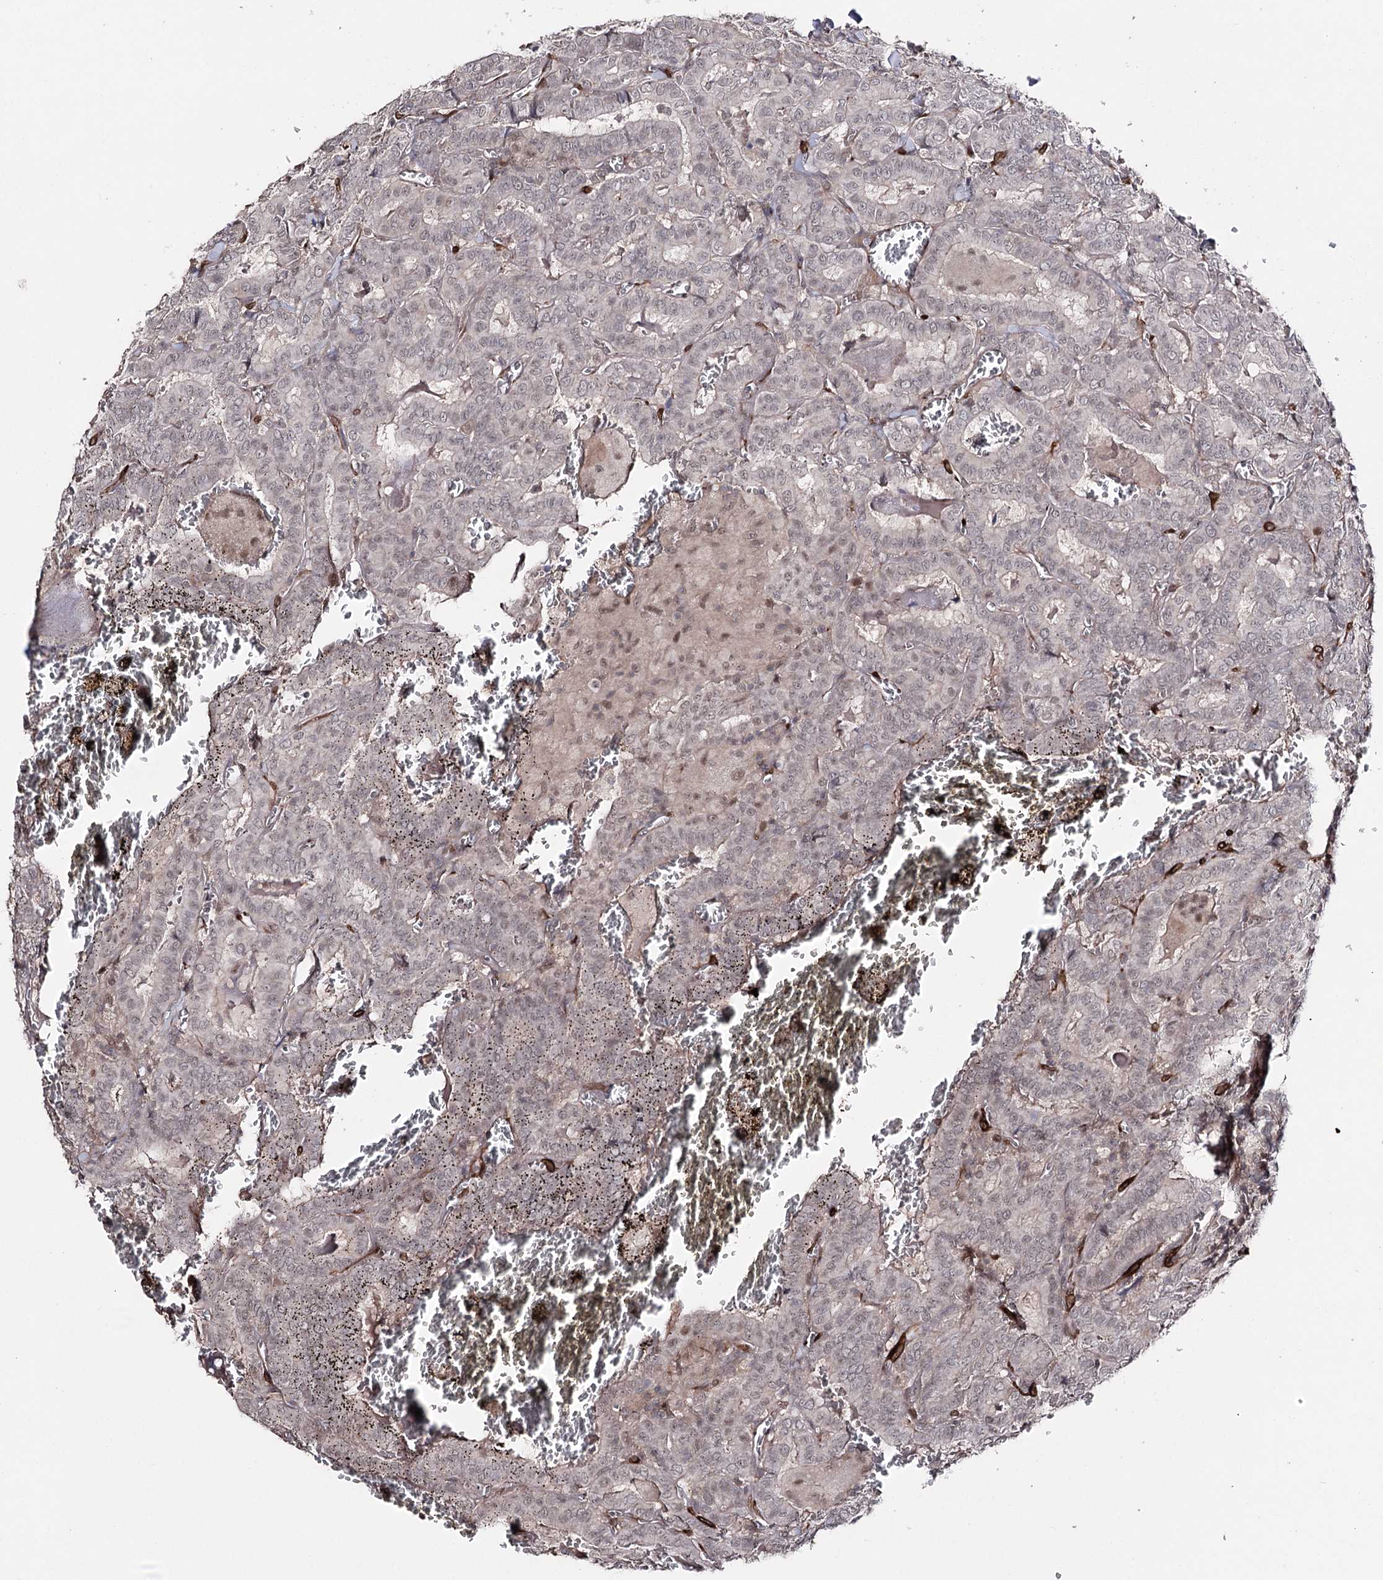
{"staining": {"intensity": "negative", "quantity": "none", "location": "none"}, "tissue": "thyroid cancer", "cell_type": "Tumor cells", "image_type": "cancer", "snomed": [{"axis": "morphology", "description": "Papillary adenocarcinoma, NOS"}, {"axis": "topography", "description": "Thyroid gland"}], "caption": "Tumor cells show no significant protein staining in papillary adenocarcinoma (thyroid). (DAB (3,3'-diaminobenzidine) immunohistochemistry (IHC), high magnification).", "gene": "HSD11B2", "patient": {"sex": "female", "age": 72}}